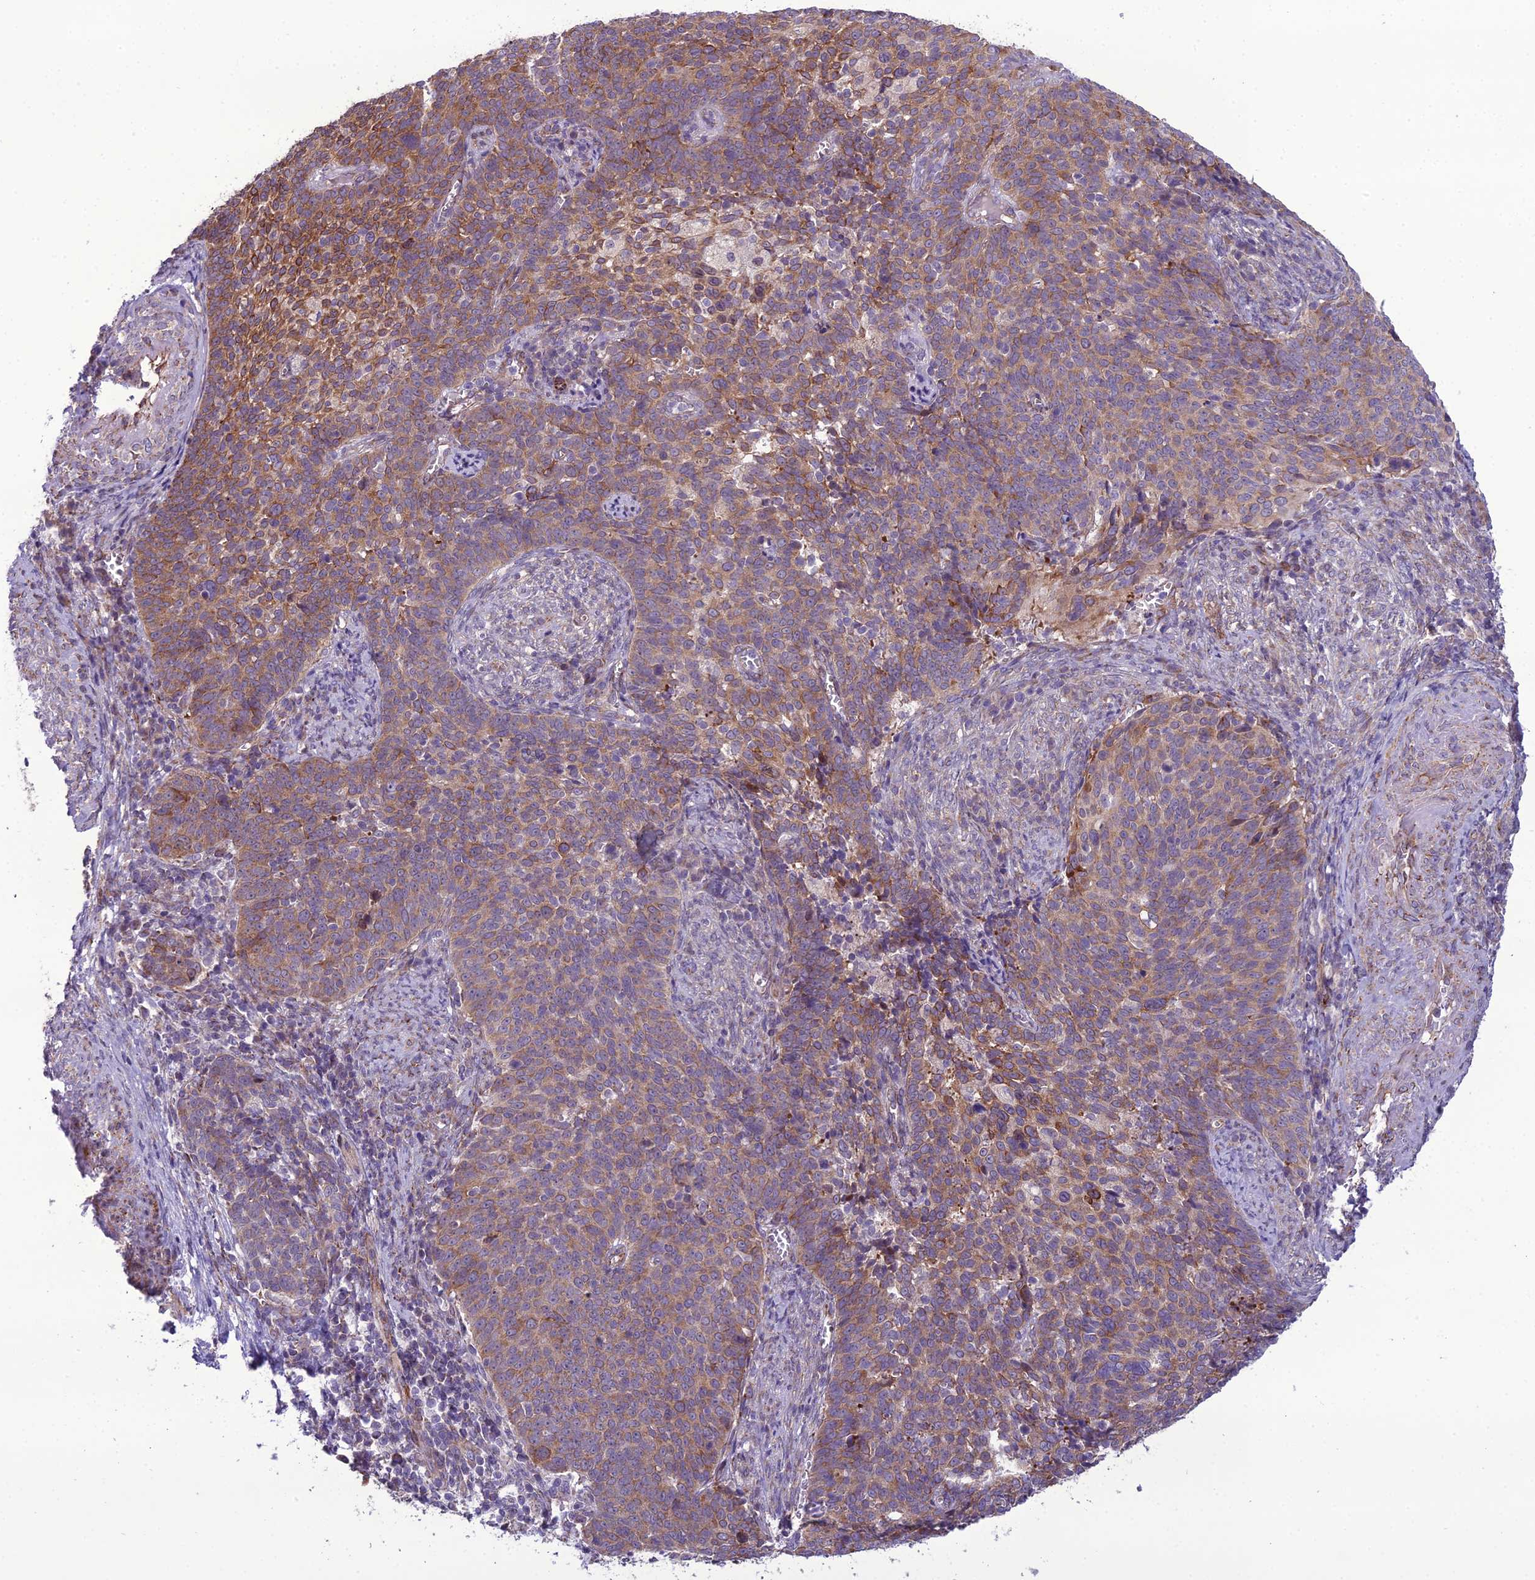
{"staining": {"intensity": "moderate", "quantity": ">75%", "location": "cytoplasmic/membranous"}, "tissue": "cervical cancer", "cell_type": "Tumor cells", "image_type": "cancer", "snomed": [{"axis": "morphology", "description": "Normal tissue, NOS"}, {"axis": "morphology", "description": "Squamous cell carcinoma, NOS"}, {"axis": "topography", "description": "Cervix"}], "caption": "A high-resolution micrograph shows immunohistochemistry (IHC) staining of cervical squamous cell carcinoma, which displays moderate cytoplasmic/membranous positivity in about >75% of tumor cells.", "gene": "NODAL", "patient": {"sex": "female", "age": 39}}